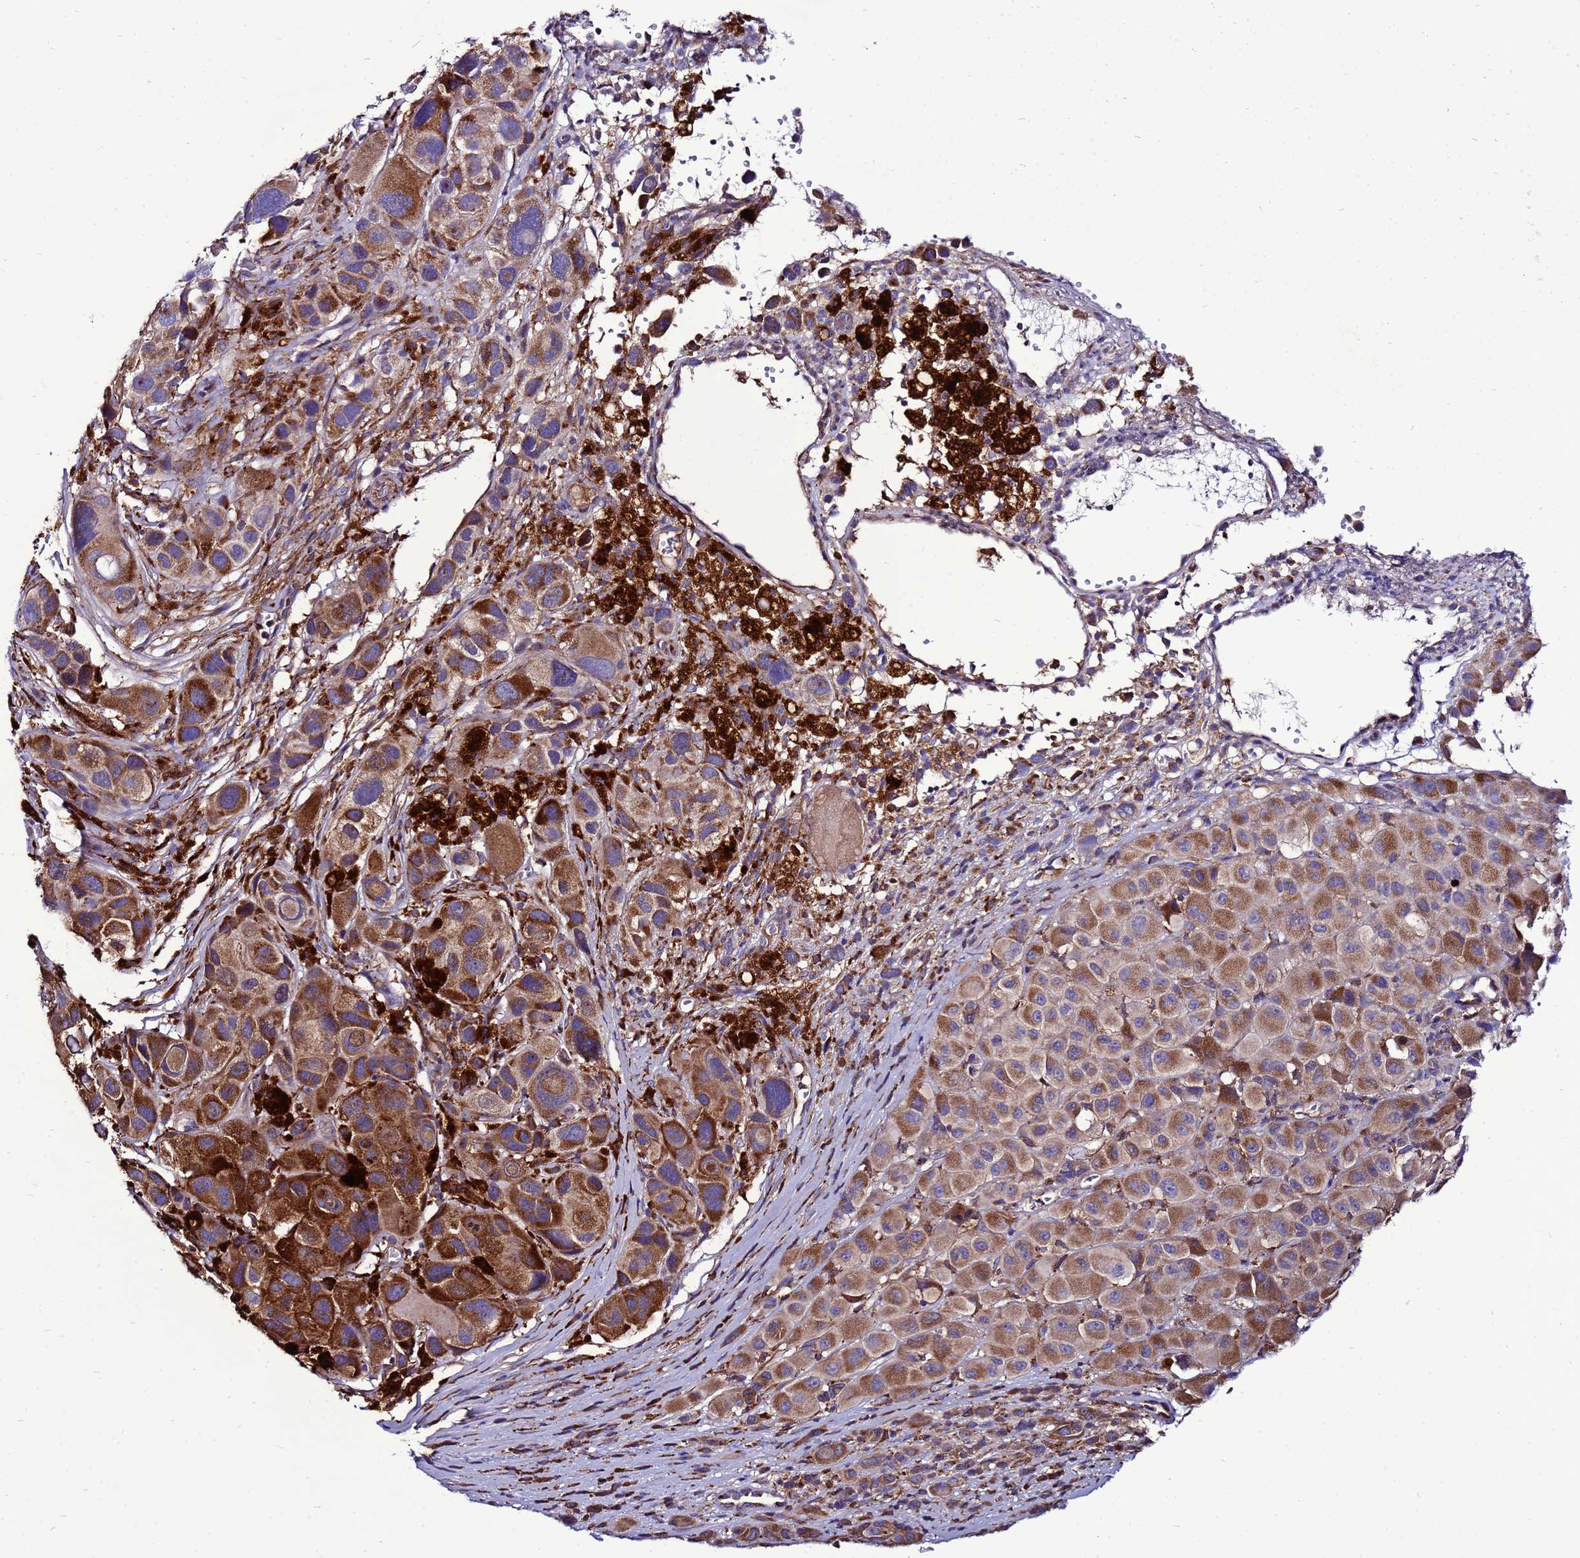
{"staining": {"intensity": "strong", "quantity": ">75%", "location": "cytoplasmic/membranous"}, "tissue": "melanoma", "cell_type": "Tumor cells", "image_type": "cancer", "snomed": [{"axis": "morphology", "description": "Malignant melanoma, NOS"}, {"axis": "topography", "description": "Skin of trunk"}], "caption": "Tumor cells reveal high levels of strong cytoplasmic/membranous staining in approximately >75% of cells in human melanoma.", "gene": "ANTKMT", "patient": {"sex": "male", "age": 71}}